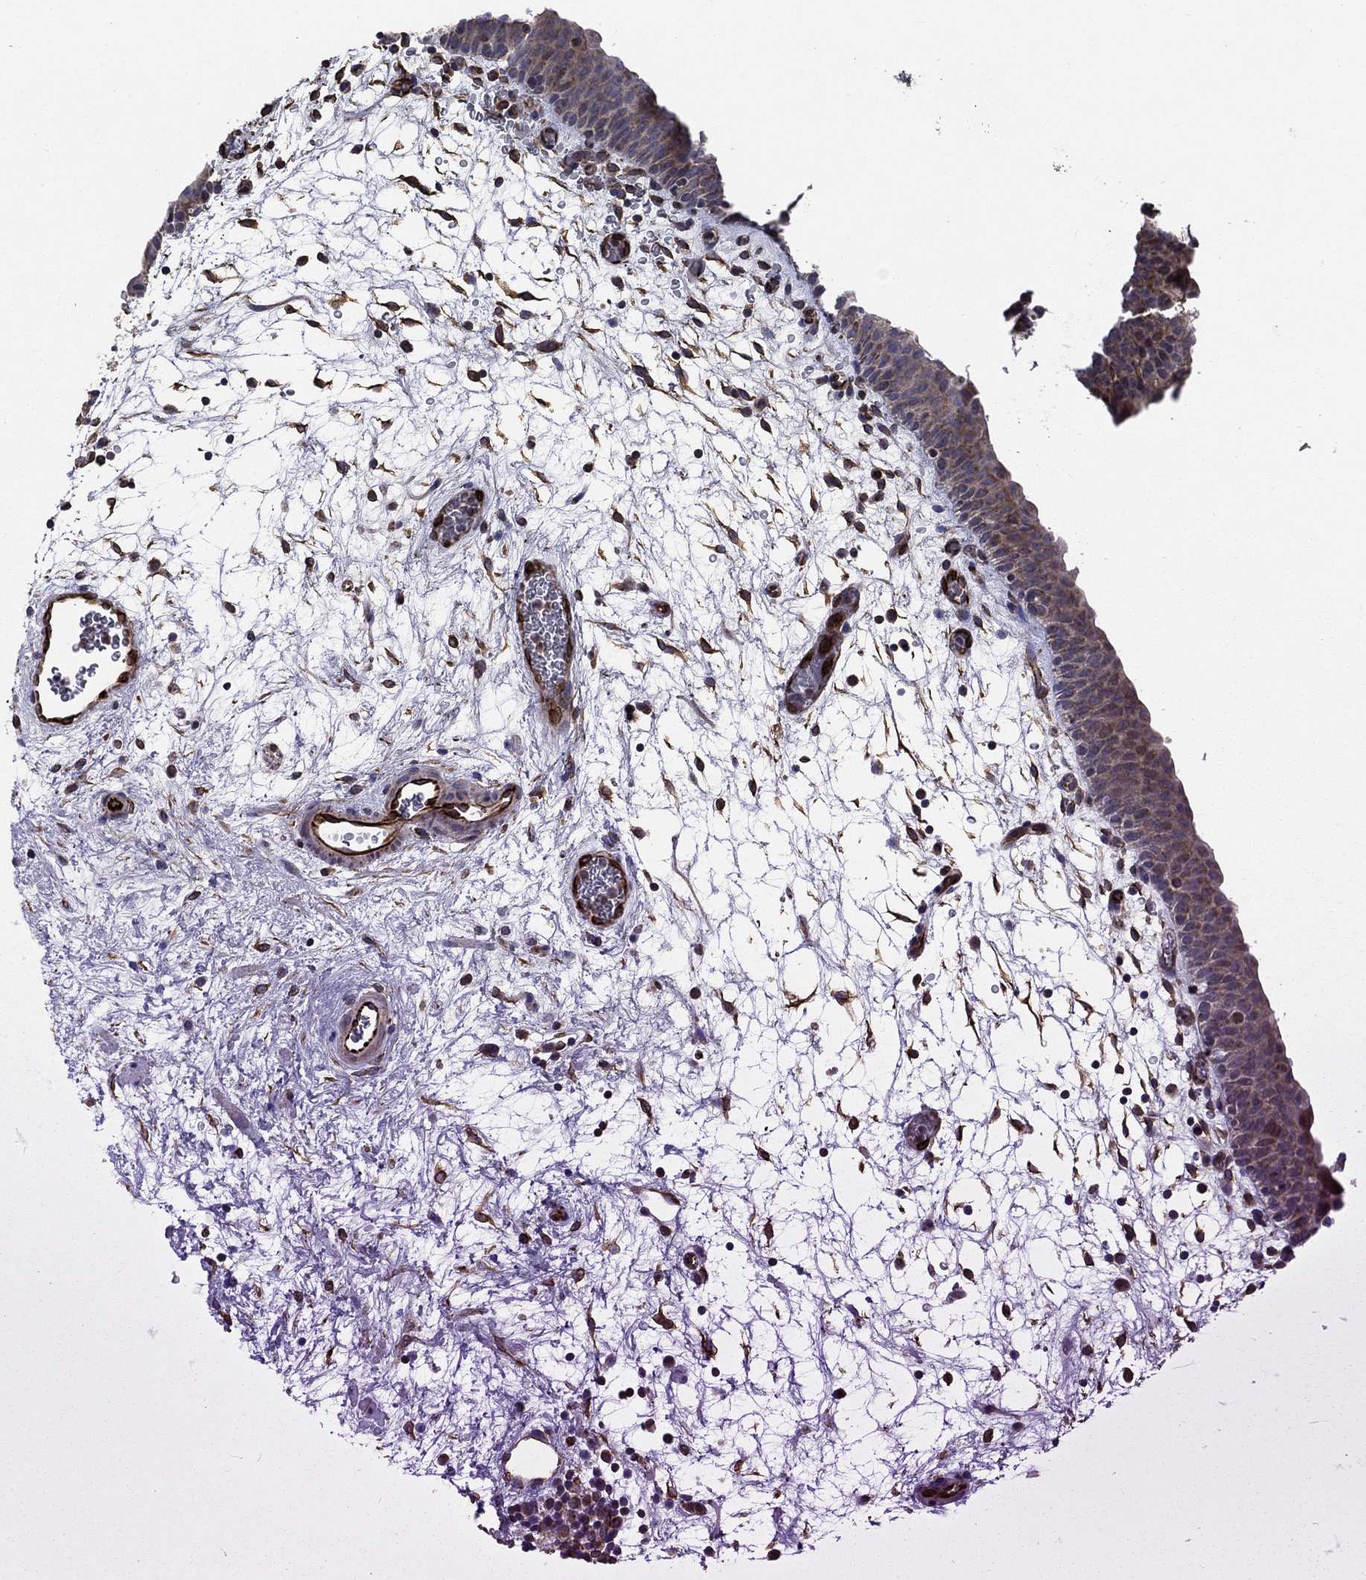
{"staining": {"intensity": "moderate", "quantity": "25%-75%", "location": "cytoplasmic/membranous"}, "tissue": "urinary bladder", "cell_type": "Urothelial cells", "image_type": "normal", "snomed": [{"axis": "morphology", "description": "Normal tissue, NOS"}, {"axis": "topography", "description": "Urinary bladder"}], "caption": "Protein expression analysis of benign human urinary bladder reveals moderate cytoplasmic/membranous positivity in approximately 25%-75% of urothelial cells. (Brightfield microscopy of DAB IHC at high magnification).", "gene": "NDUFC1", "patient": {"sex": "male", "age": 37}}